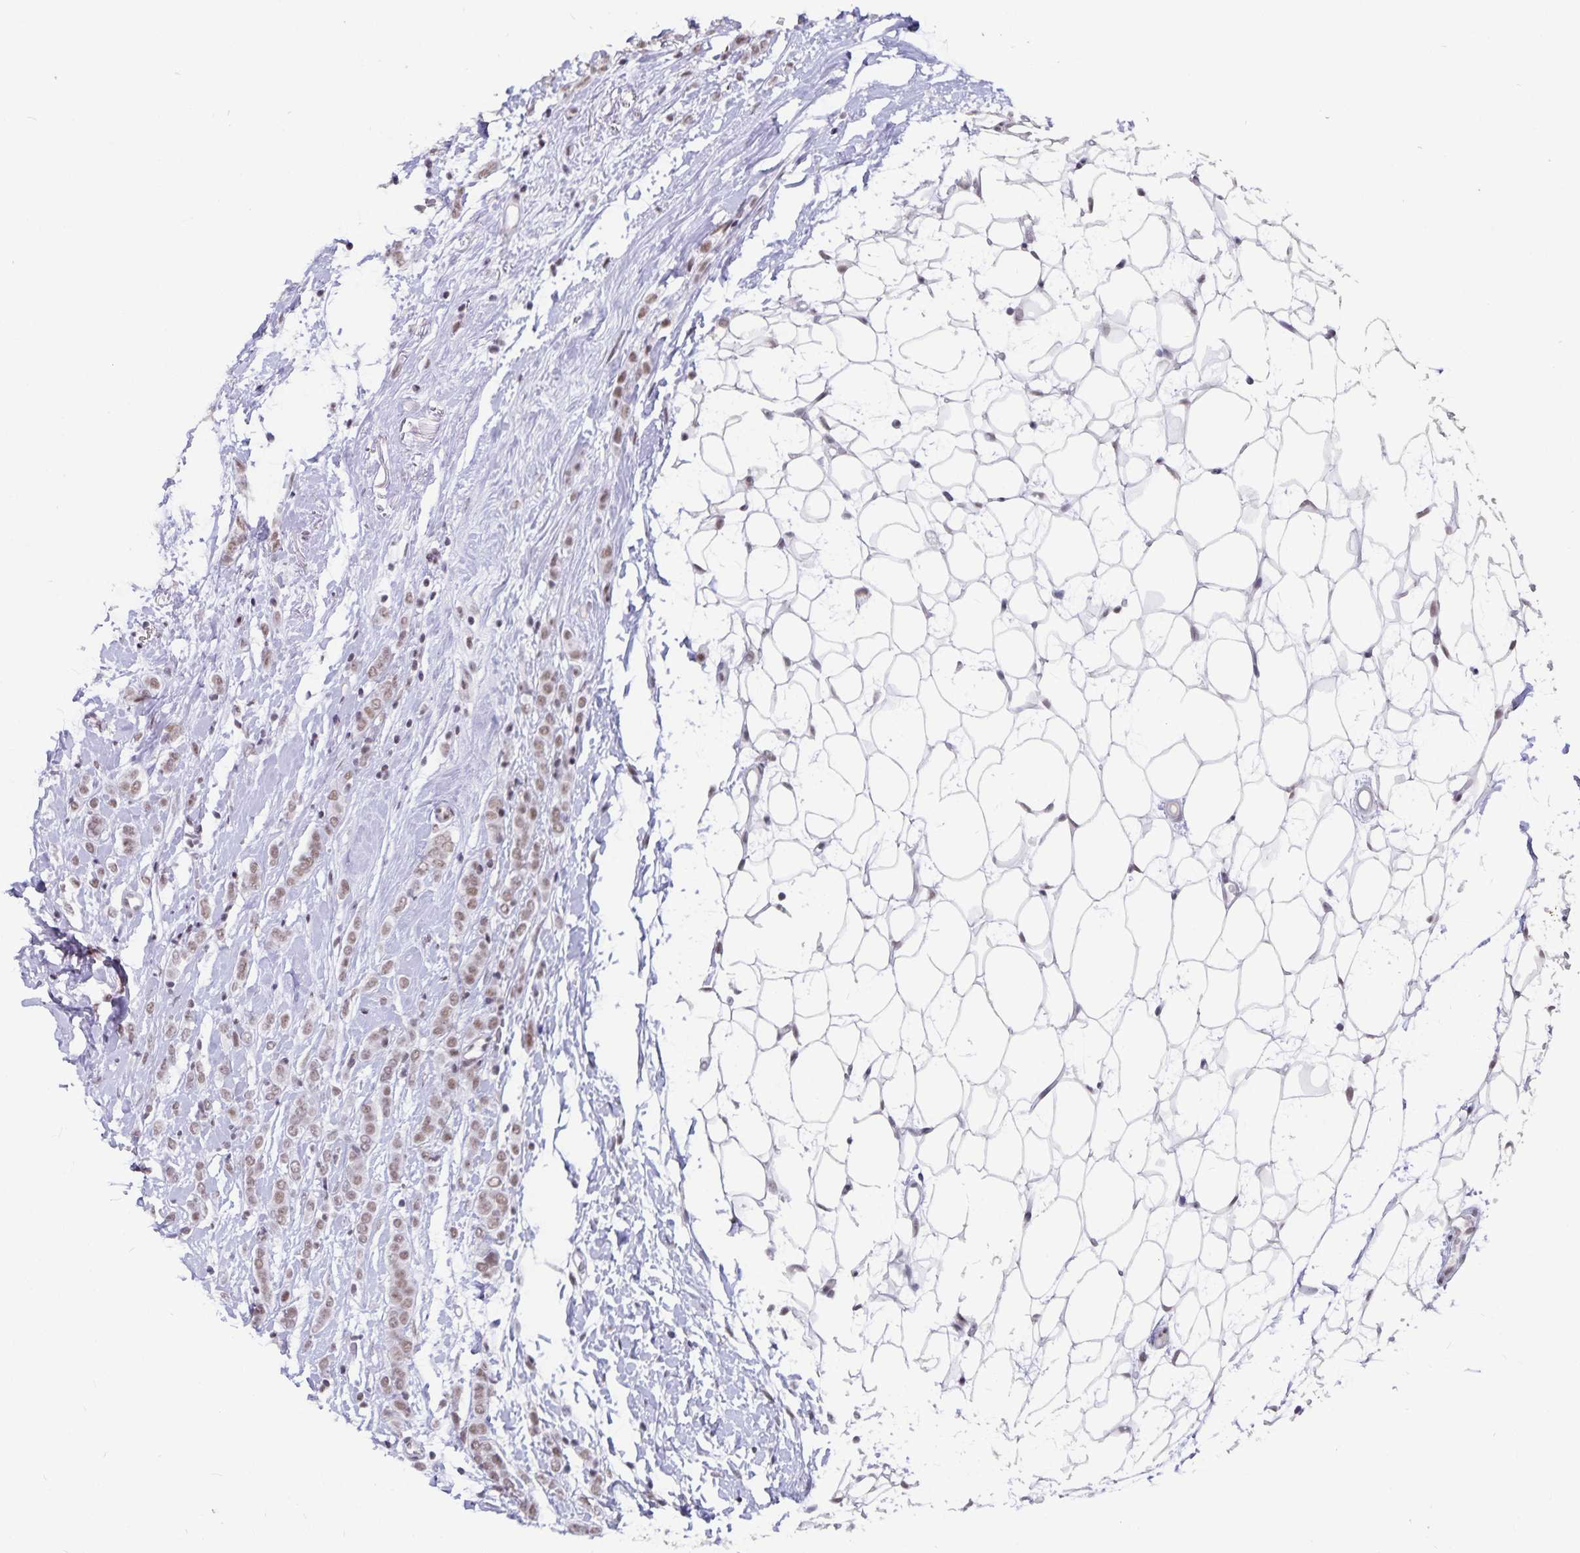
{"staining": {"intensity": "moderate", "quantity": ">75%", "location": "nuclear"}, "tissue": "breast cancer", "cell_type": "Tumor cells", "image_type": "cancer", "snomed": [{"axis": "morphology", "description": "Lobular carcinoma"}, {"axis": "topography", "description": "Breast"}], "caption": "The image reveals staining of breast cancer (lobular carcinoma), revealing moderate nuclear protein staining (brown color) within tumor cells. (DAB = brown stain, brightfield microscopy at high magnification).", "gene": "PBX2", "patient": {"sex": "female", "age": 49}}